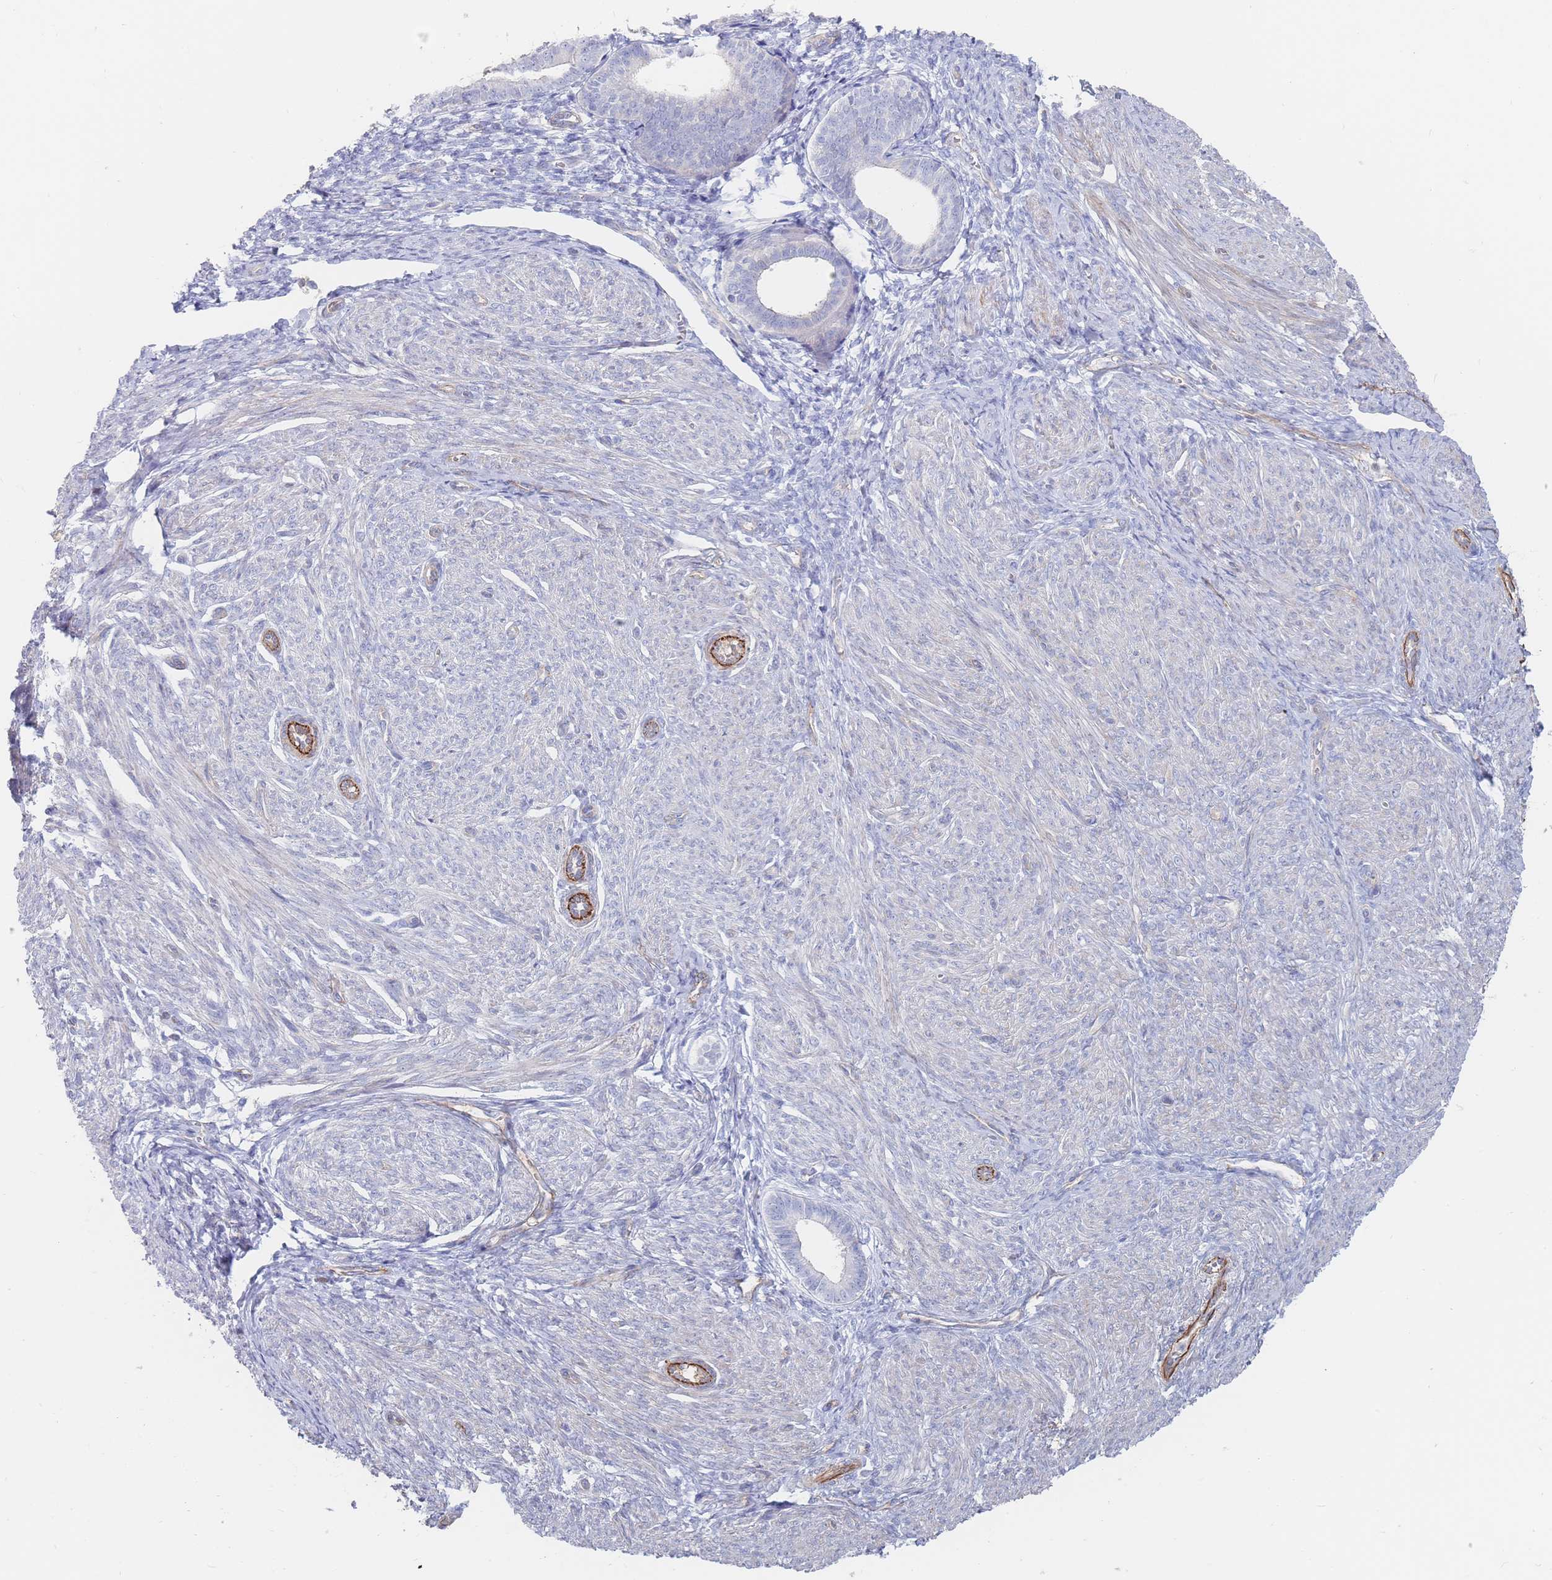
{"staining": {"intensity": "weak", "quantity": "<25%", "location": "cytoplasmic/membranous"}, "tissue": "endometrial cancer", "cell_type": "Tumor cells", "image_type": "cancer", "snomed": [{"axis": "morphology", "description": "Adenocarcinoma, NOS"}, {"axis": "topography", "description": "Endometrium"}], "caption": "Immunohistochemical staining of human adenocarcinoma (endometrial) exhibits no significant staining in tumor cells.", "gene": "G6PC1", "patient": {"sex": "female", "age": 87}}